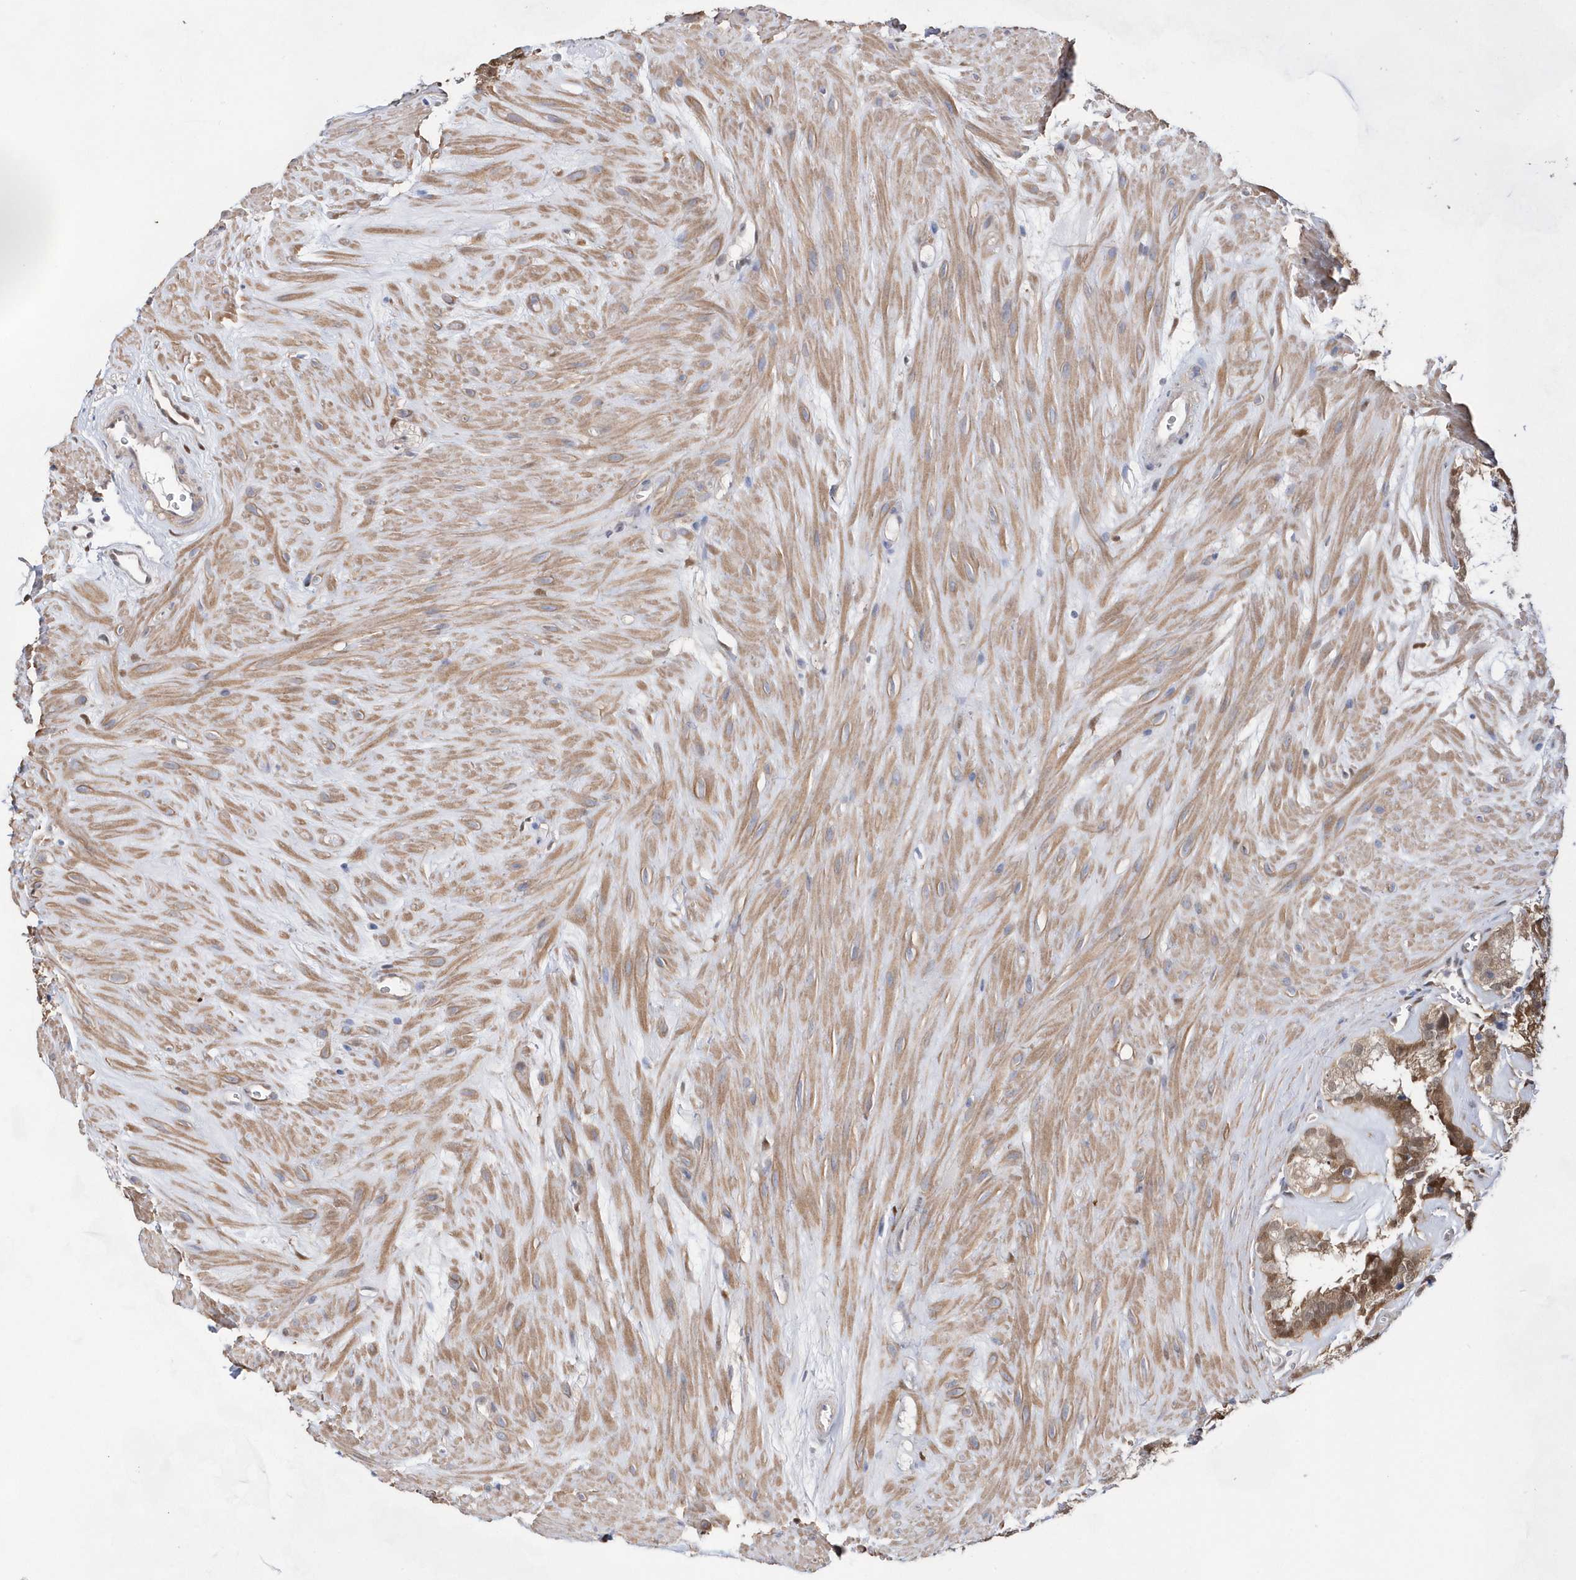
{"staining": {"intensity": "moderate", "quantity": ">75%", "location": "cytoplasmic/membranous,nuclear"}, "tissue": "seminal vesicle", "cell_type": "Glandular cells", "image_type": "normal", "snomed": [{"axis": "morphology", "description": "Normal tissue, NOS"}, {"axis": "topography", "description": "Prostate"}, {"axis": "topography", "description": "Seminal veicle"}], "caption": "An image of human seminal vesicle stained for a protein shows moderate cytoplasmic/membranous,nuclear brown staining in glandular cells. Nuclei are stained in blue.", "gene": "BDH2", "patient": {"sex": "male", "age": 59}}